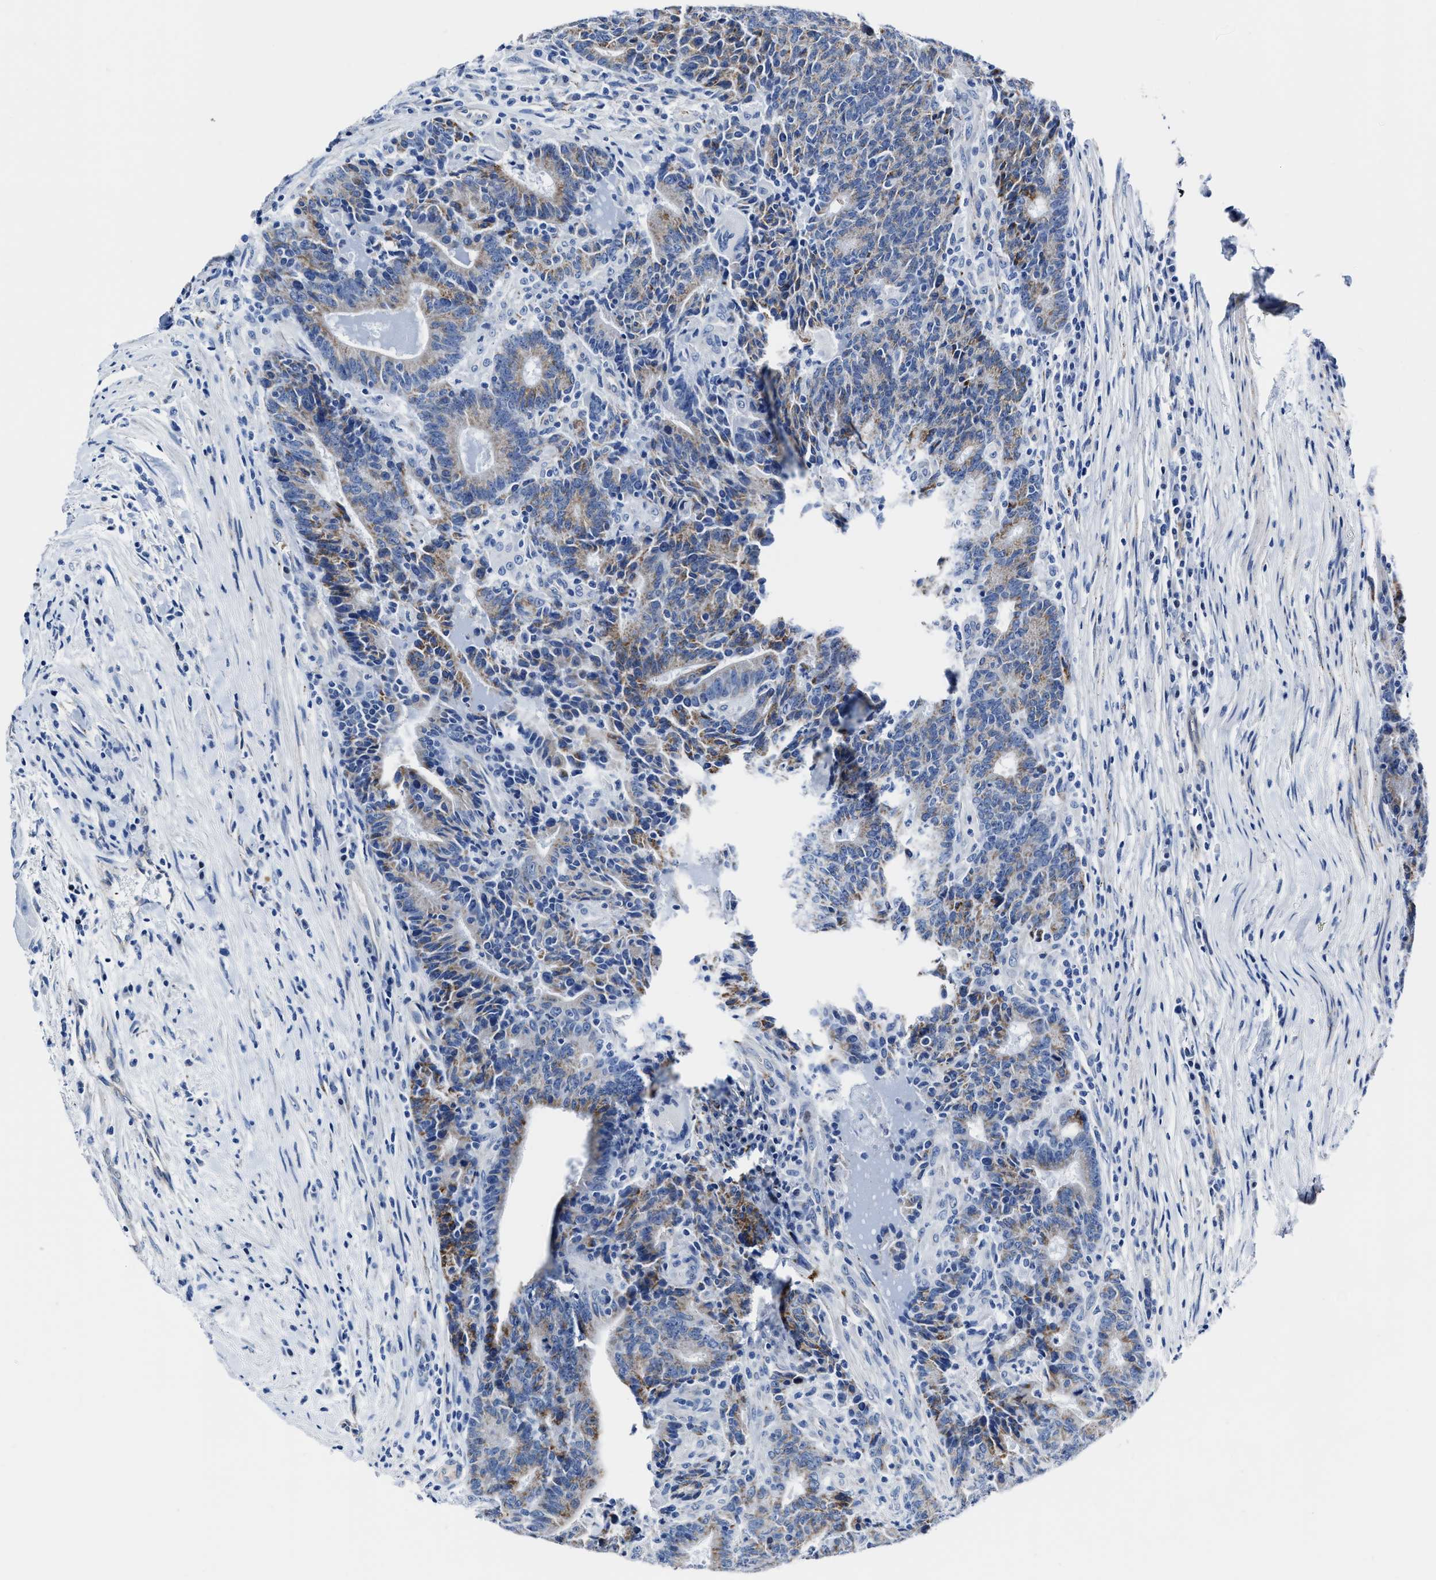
{"staining": {"intensity": "moderate", "quantity": "<25%", "location": "cytoplasmic/membranous"}, "tissue": "colorectal cancer", "cell_type": "Tumor cells", "image_type": "cancer", "snomed": [{"axis": "morphology", "description": "Normal tissue, NOS"}, {"axis": "morphology", "description": "Adenocarcinoma, NOS"}, {"axis": "topography", "description": "Colon"}], "caption": "DAB (3,3'-diaminobenzidine) immunohistochemical staining of human adenocarcinoma (colorectal) displays moderate cytoplasmic/membranous protein positivity in about <25% of tumor cells. The protein is shown in brown color, while the nuclei are stained blue.", "gene": "KCNMB3", "patient": {"sex": "female", "age": 75}}